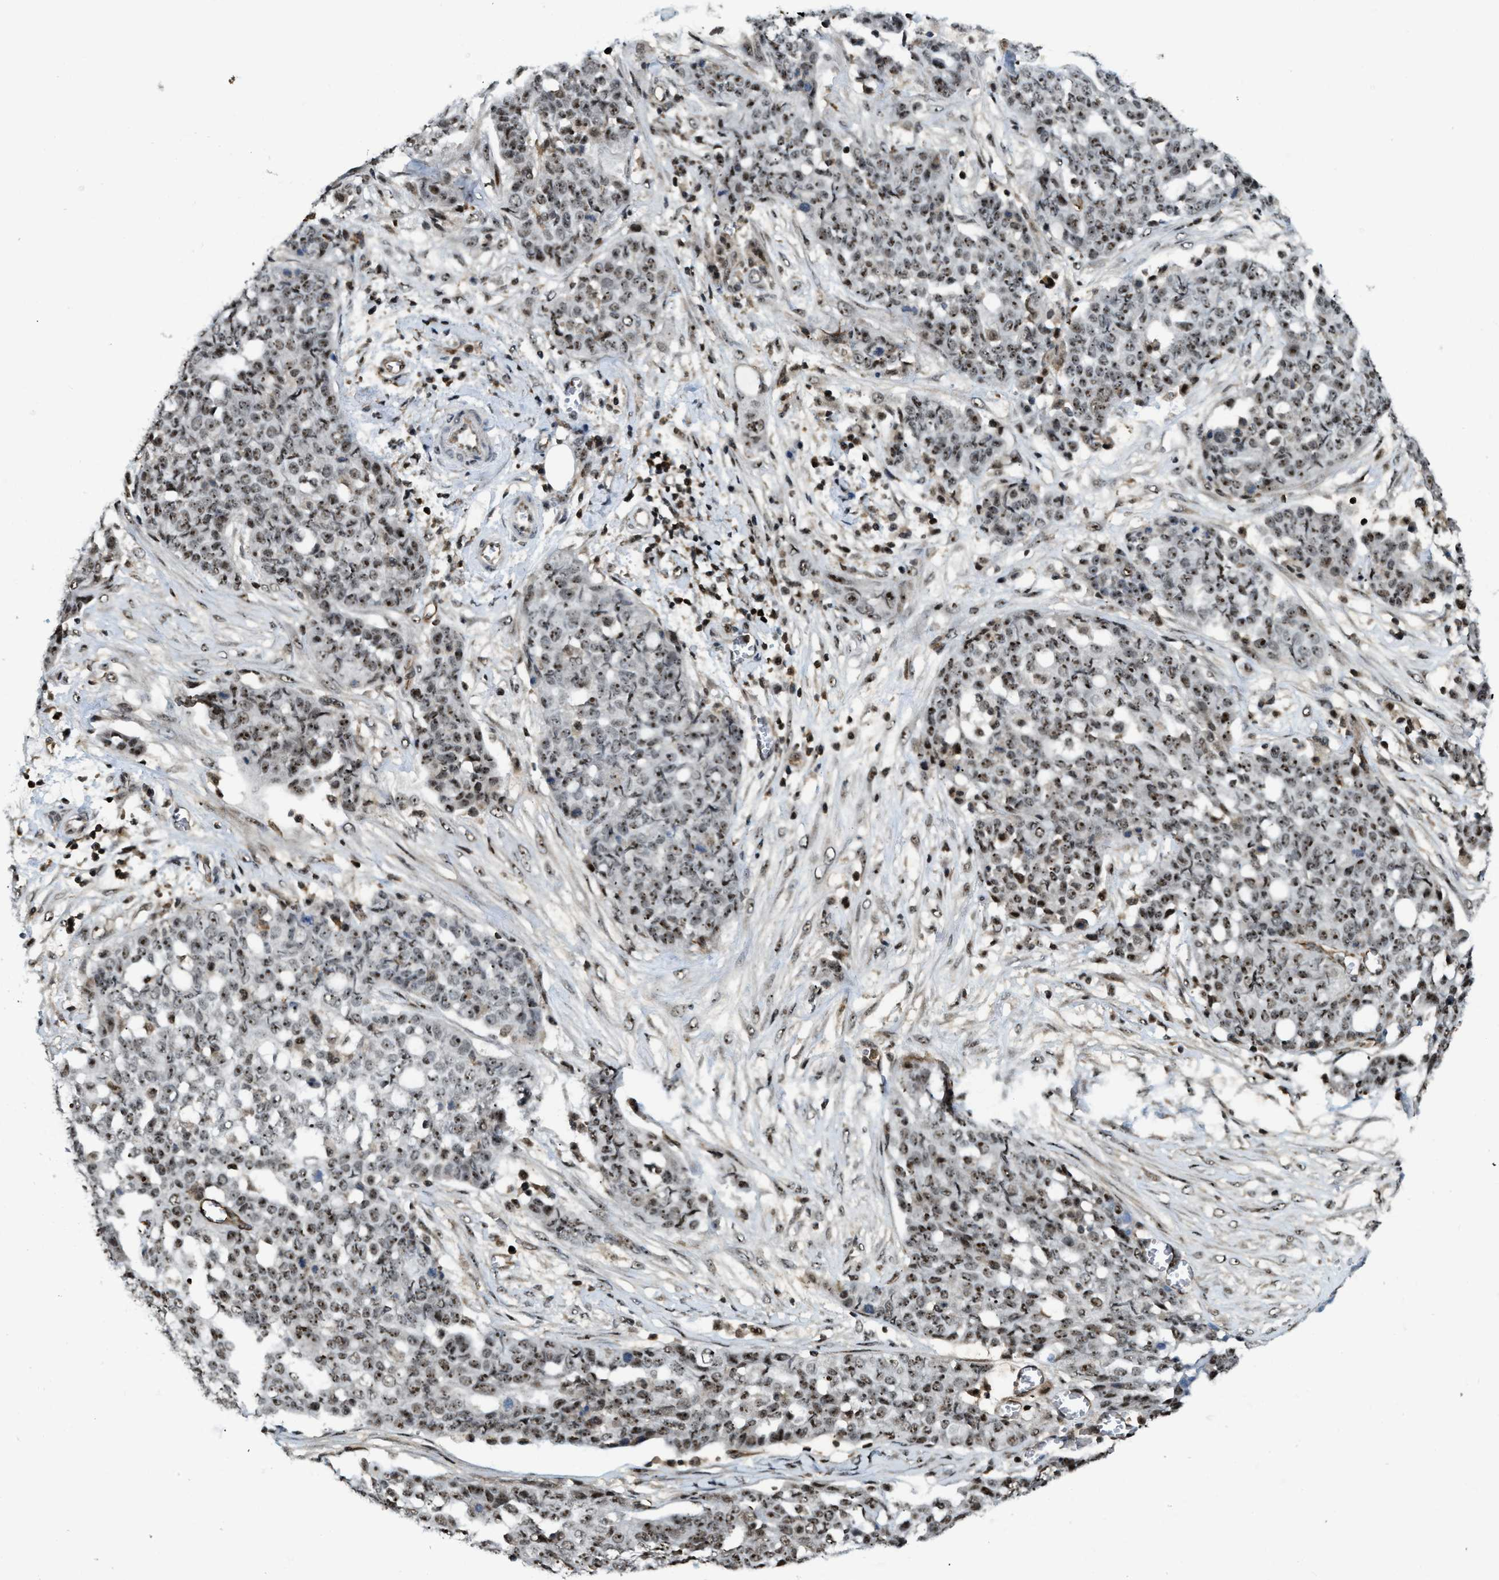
{"staining": {"intensity": "moderate", "quantity": ">75%", "location": "nuclear"}, "tissue": "ovarian cancer", "cell_type": "Tumor cells", "image_type": "cancer", "snomed": [{"axis": "morphology", "description": "Cystadenocarcinoma, serous, NOS"}, {"axis": "topography", "description": "Soft tissue"}, {"axis": "topography", "description": "Ovary"}], "caption": "High-magnification brightfield microscopy of serous cystadenocarcinoma (ovarian) stained with DAB (3,3'-diaminobenzidine) (brown) and counterstained with hematoxylin (blue). tumor cells exhibit moderate nuclear expression is present in about>75% of cells. (DAB IHC with brightfield microscopy, high magnification).", "gene": "E2F1", "patient": {"sex": "female", "age": 57}}